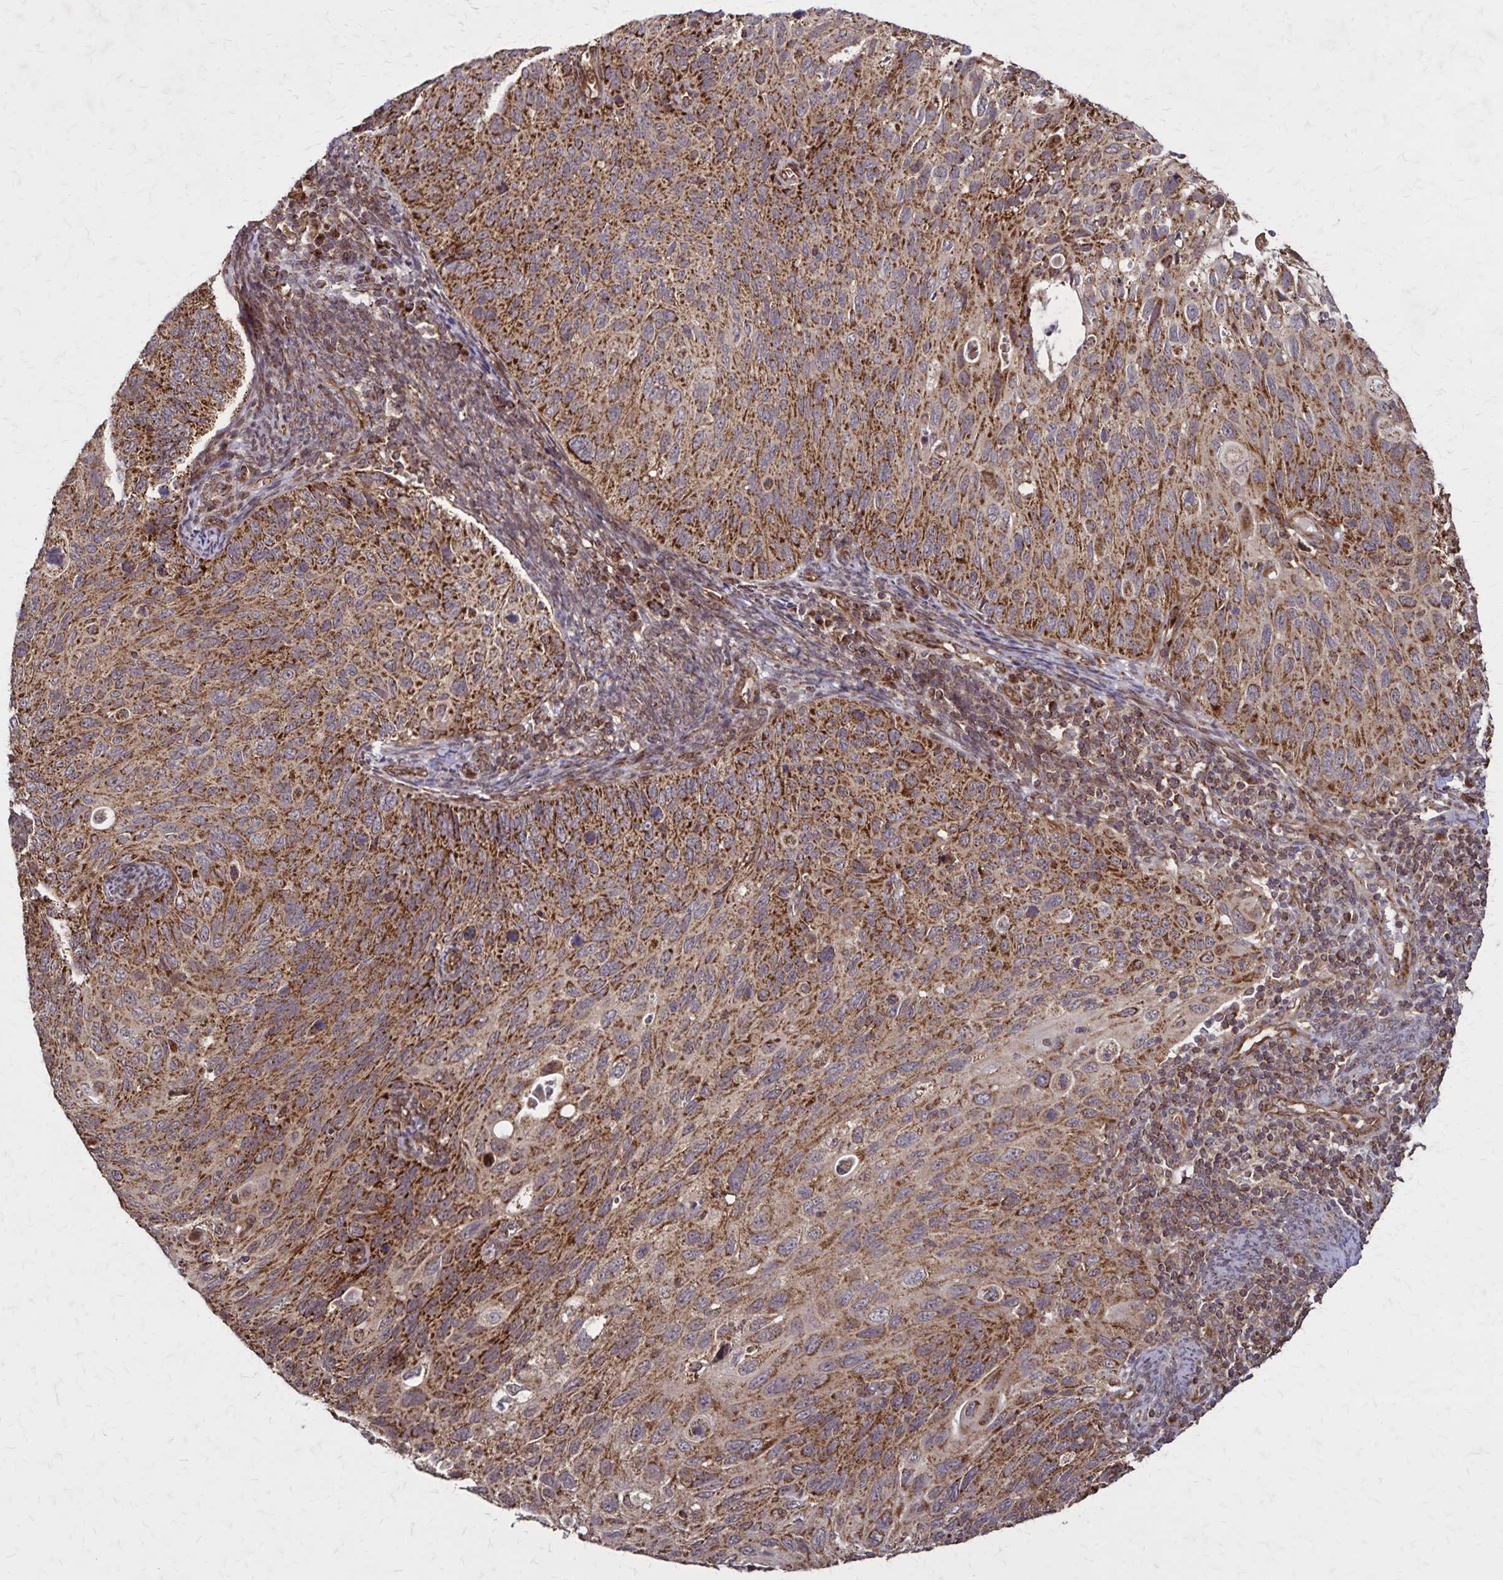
{"staining": {"intensity": "moderate", "quantity": ">75%", "location": "cytoplasmic/membranous"}, "tissue": "cervical cancer", "cell_type": "Tumor cells", "image_type": "cancer", "snomed": [{"axis": "morphology", "description": "Squamous cell carcinoma, NOS"}, {"axis": "topography", "description": "Cervix"}], "caption": "A high-resolution photomicrograph shows immunohistochemistry (IHC) staining of cervical cancer (squamous cell carcinoma), which reveals moderate cytoplasmic/membranous staining in about >75% of tumor cells.", "gene": "NFS1", "patient": {"sex": "female", "age": 70}}